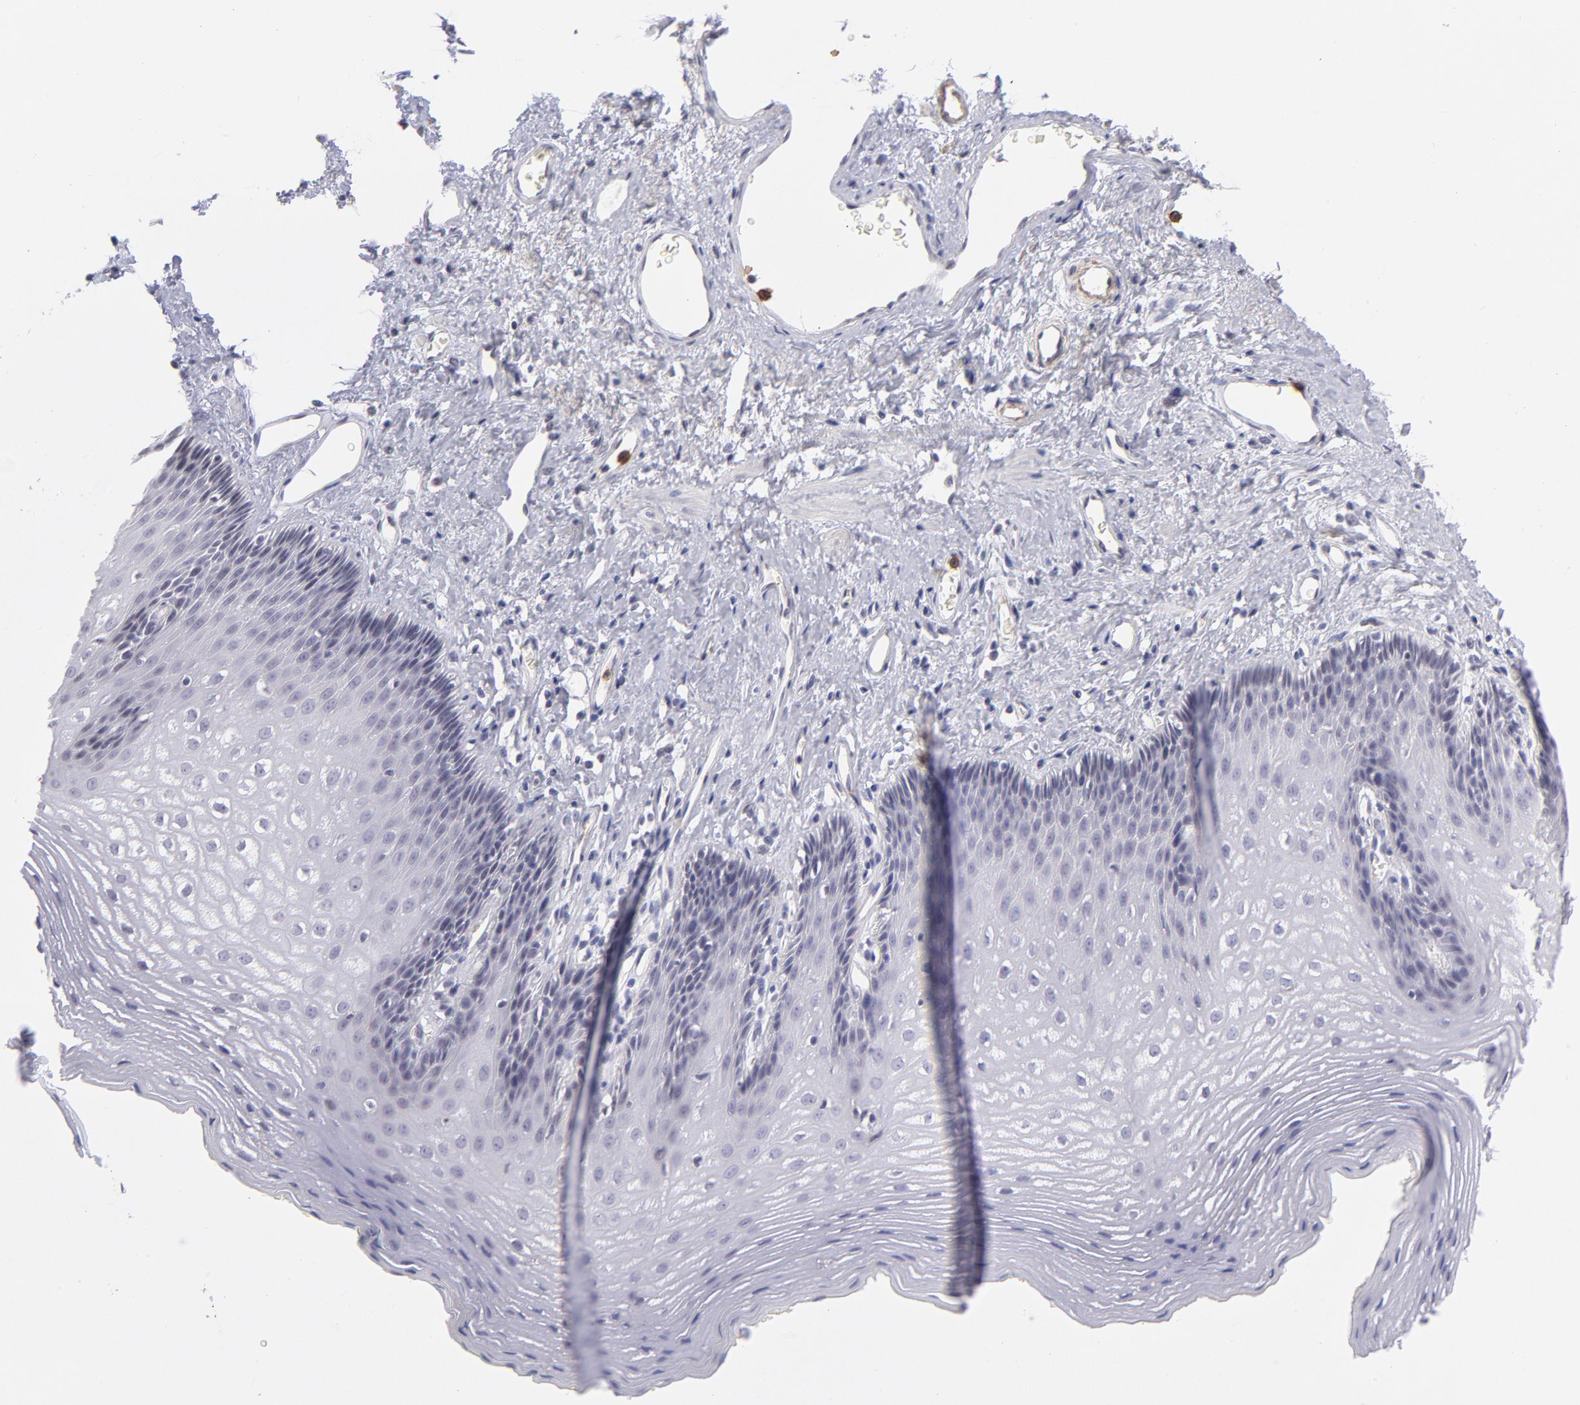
{"staining": {"intensity": "negative", "quantity": "none", "location": "none"}, "tissue": "esophagus", "cell_type": "Squamous epithelial cells", "image_type": "normal", "snomed": [{"axis": "morphology", "description": "Normal tissue, NOS"}, {"axis": "topography", "description": "Esophagus"}], "caption": "A histopathology image of human esophagus is negative for staining in squamous epithelial cells.", "gene": "LTB4R", "patient": {"sex": "female", "age": 70}}